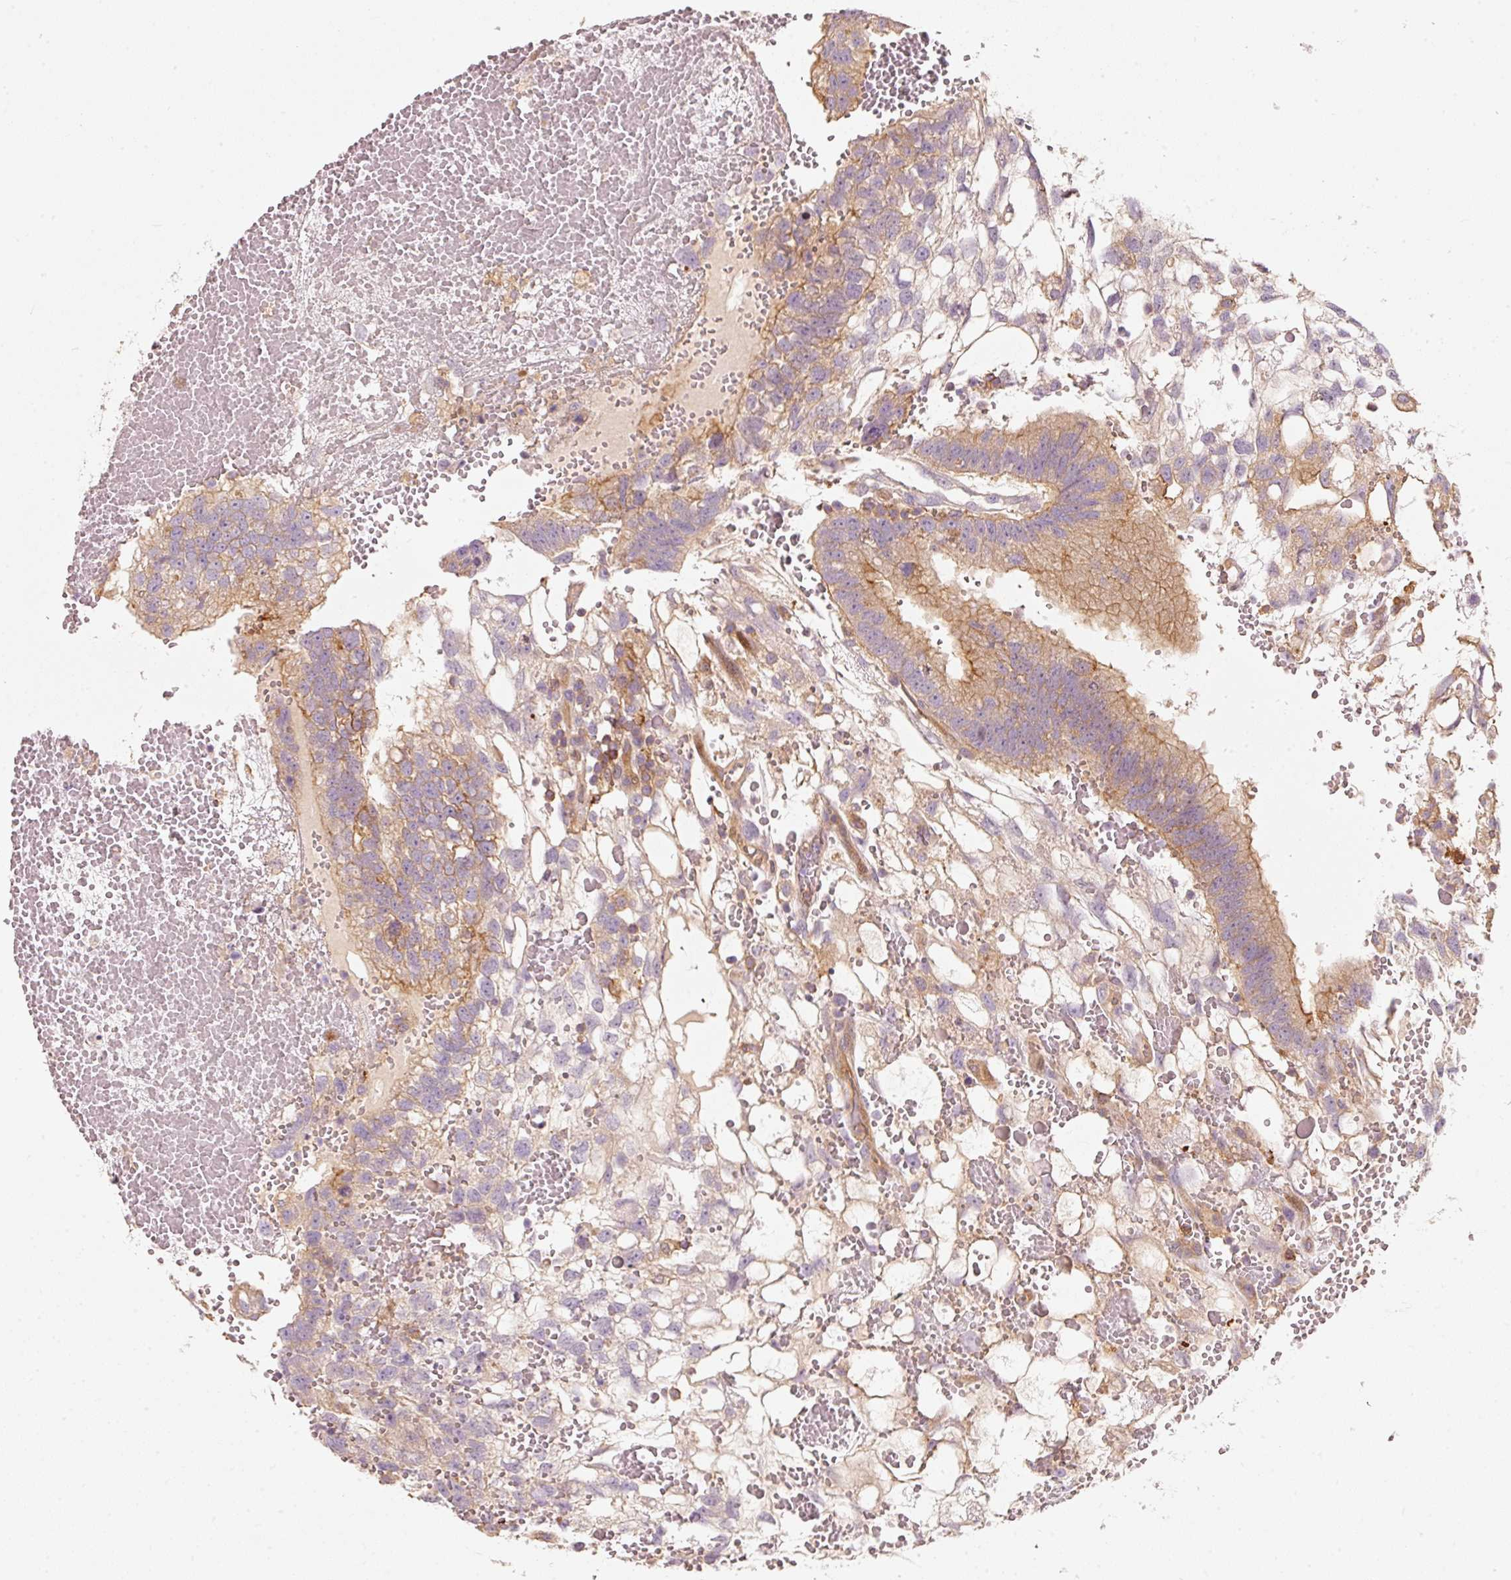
{"staining": {"intensity": "moderate", "quantity": "25%-75%", "location": "cytoplasmic/membranous"}, "tissue": "testis cancer", "cell_type": "Tumor cells", "image_type": "cancer", "snomed": [{"axis": "morphology", "description": "Normal tissue, NOS"}, {"axis": "morphology", "description": "Carcinoma, Embryonal, NOS"}, {"axis": "topography", "description": "Testis"}], "caption": "IHC staining of testis cancer, which reveals medium levels of moderate cytoplasmic/membranous staining in approximately 25%-75% of tumor cells indicating moderate cytoplasmic/membranous protein positivity. The staining was performed using DAB (brown) for protein detection and nuclei were counterstained in hematoxylin (blue).", "gene": "IQGAP2", "patient": {"sex": "male", "age": 32}}